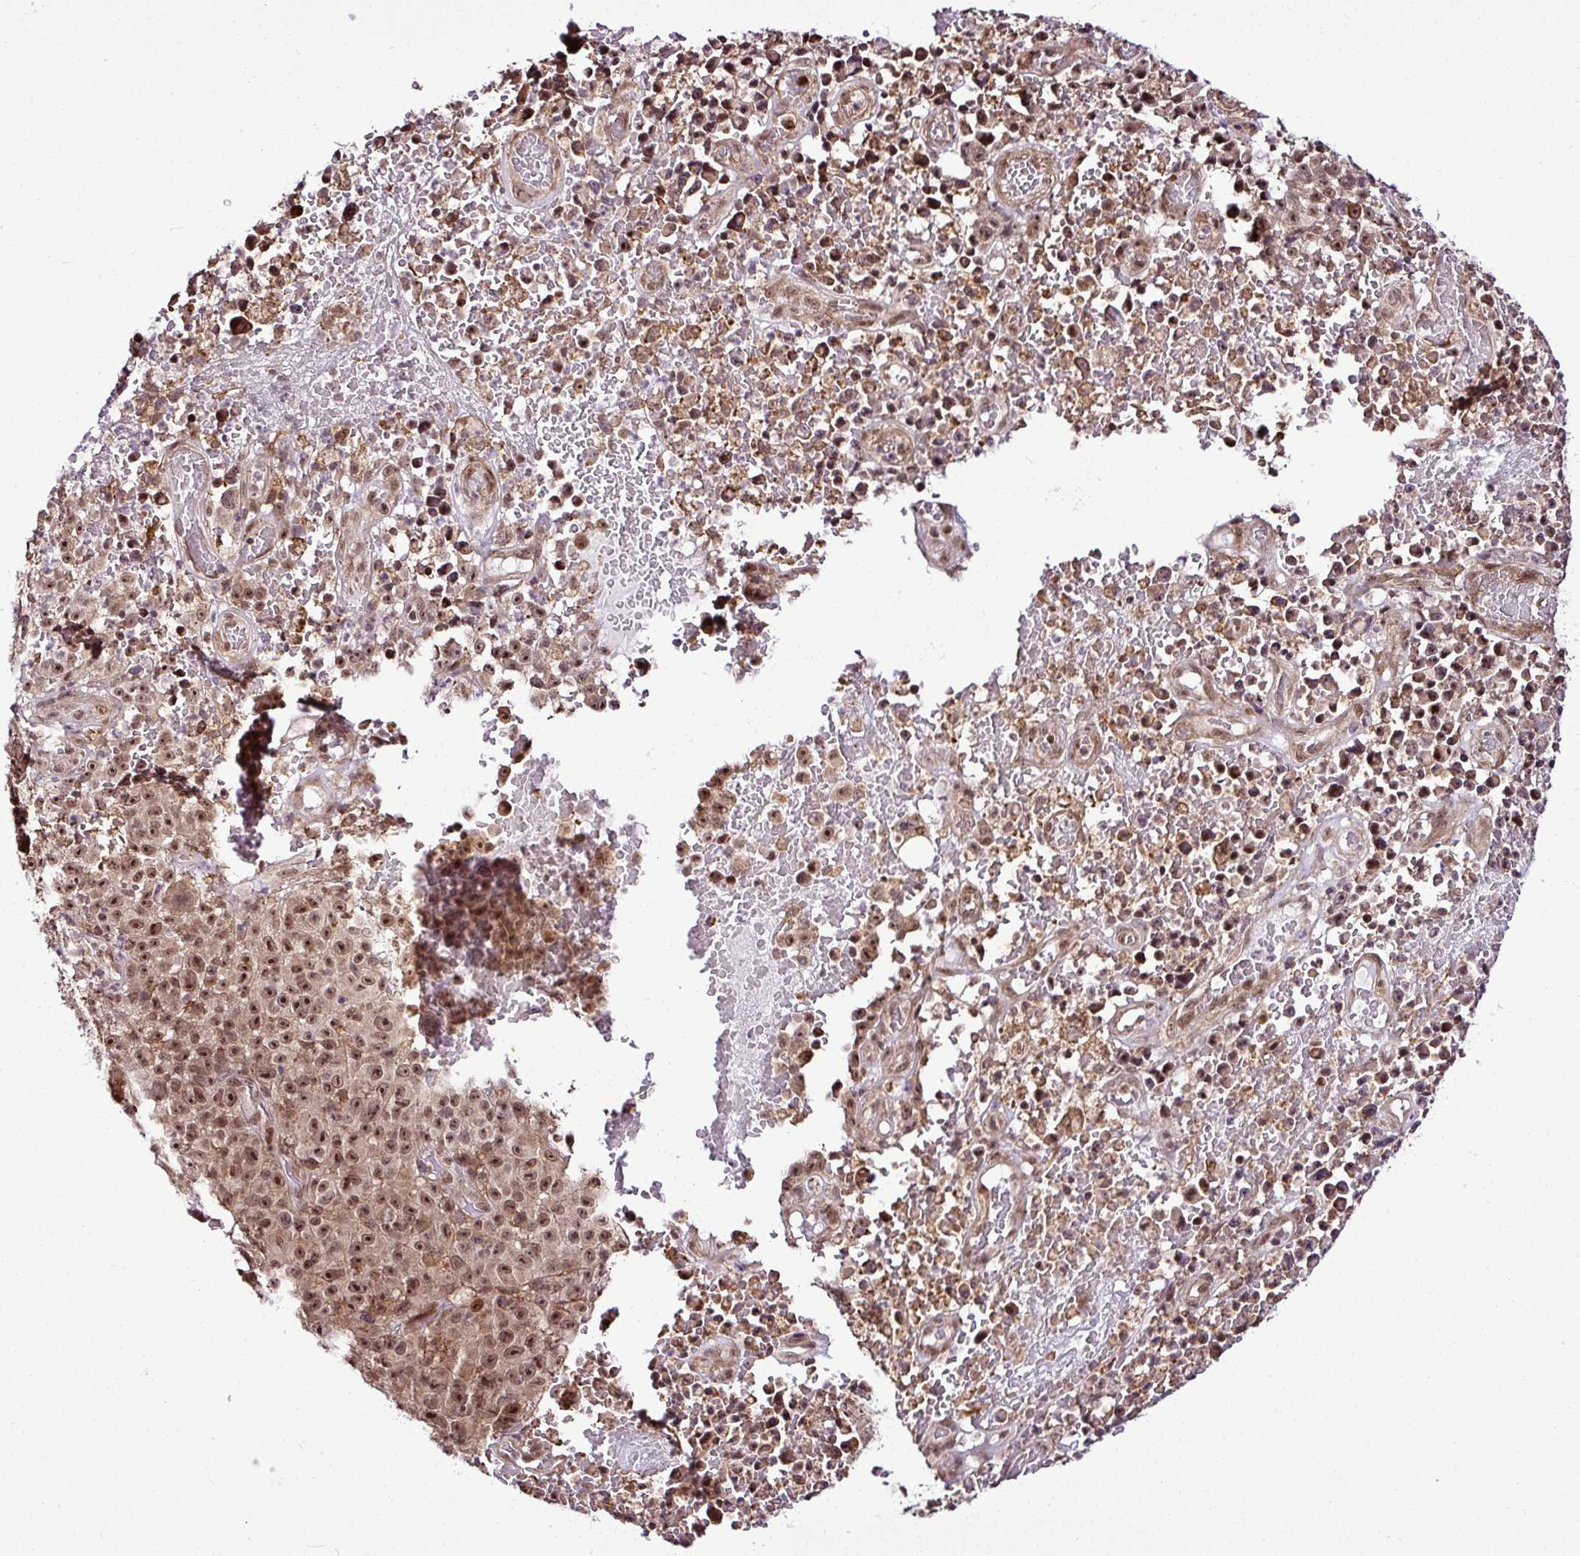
{"staining": {"intensity": "moderate", "quantity": ">75%", "location": "cytoplasmic/membranous"}, "tissue": "melanoma", "cell_type": "Tumor cells", "image_type": "cancer", "snomed": [{"axis": "morphology", "description": "Malignant melanoma, NOS"}, {"axis": "topography", "description": "Skin"}], "caption": "Protein analysis of malignant melanoma tissue reveals moderate cytoplasmic/membranous positivity in approximately >75% of tumor cells.", "gene": "FAM153A", "patient": {"sex": "female", "age": 82}}